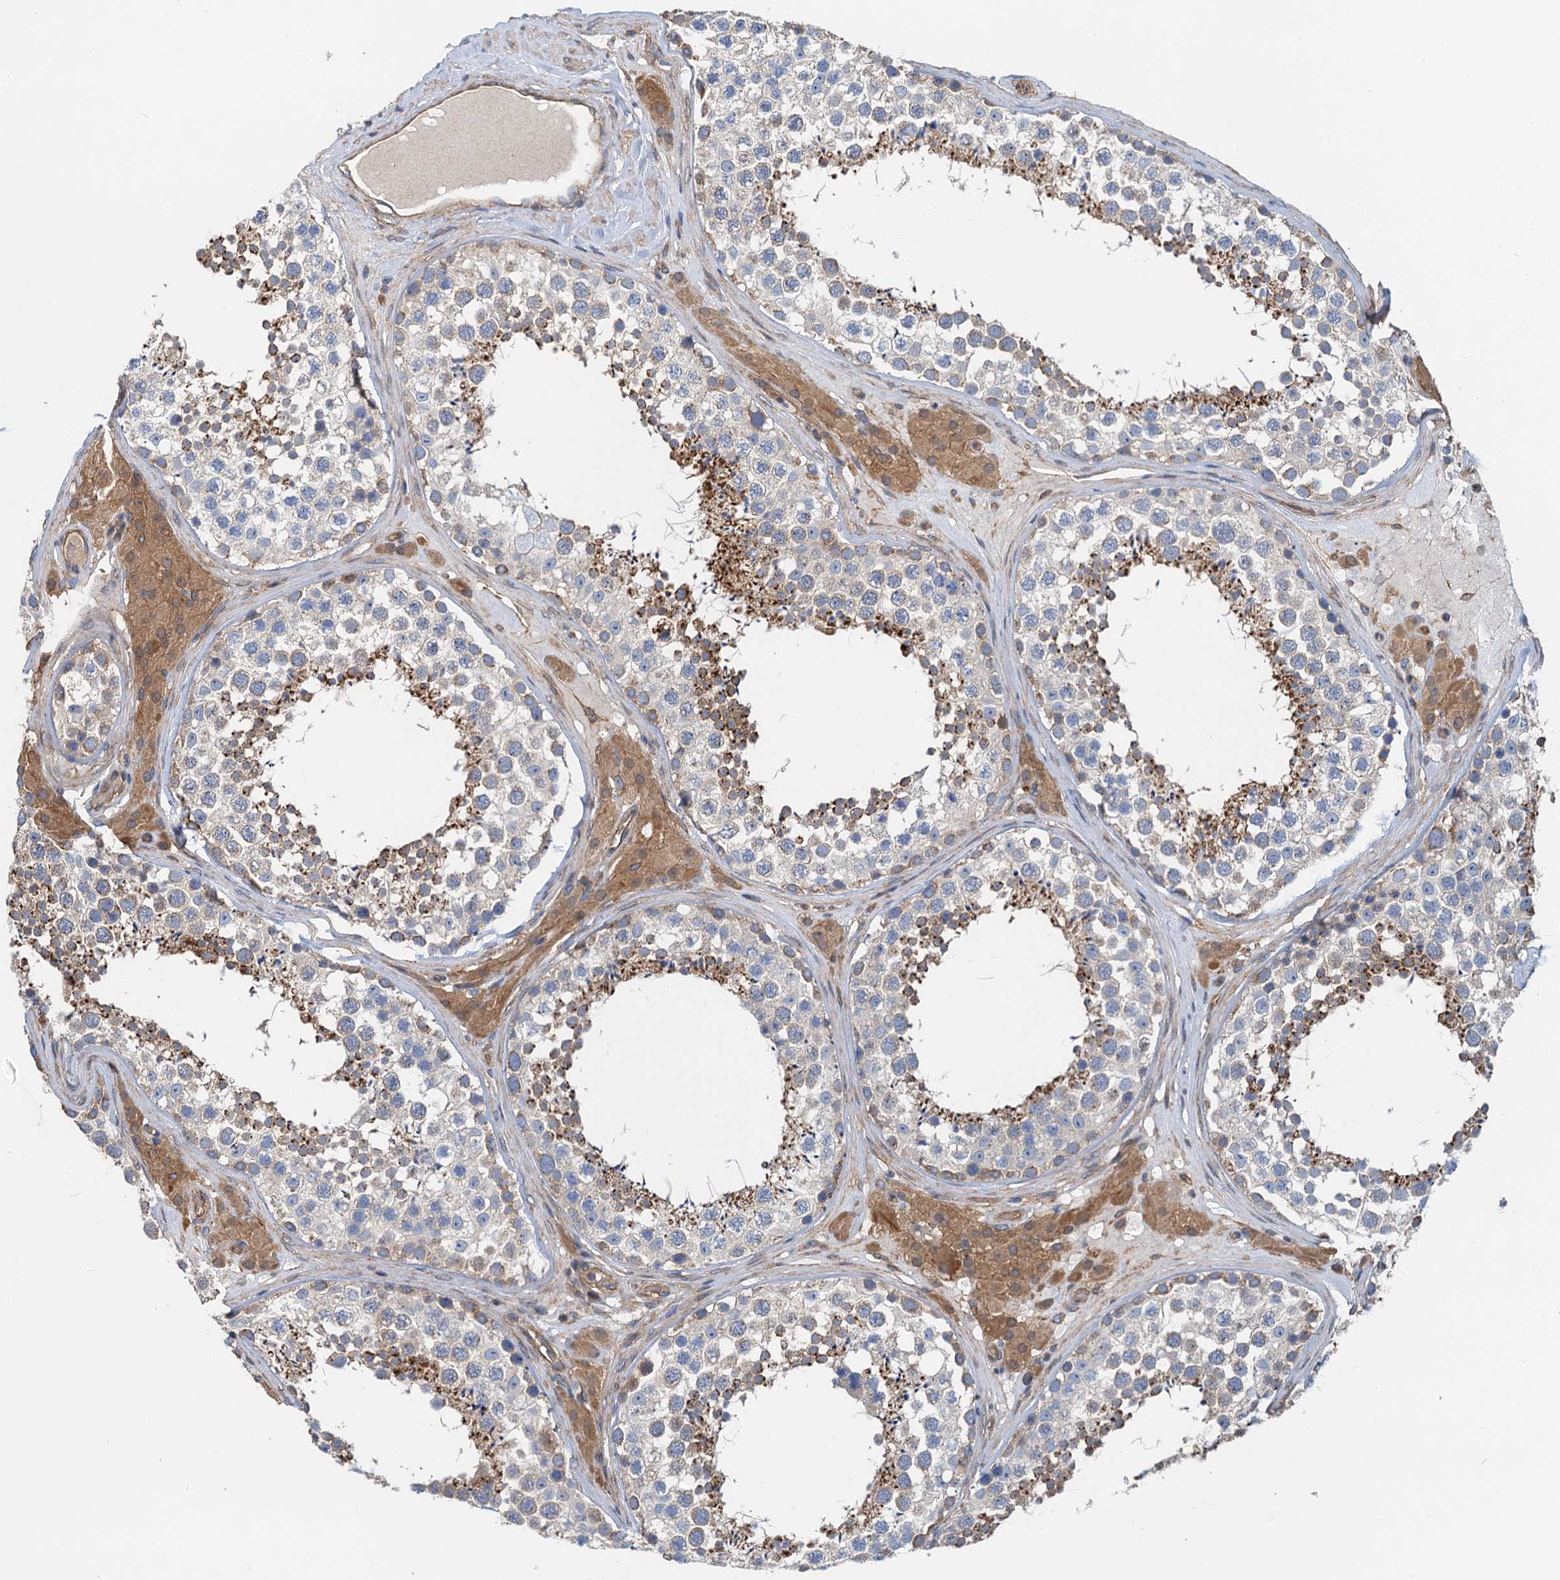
{"staining": {"intensity": "strong", "quantity": "<25%", "location": "cytoplasmic/membranous"}, "tissue": "testis", "cell_type": "Cells in seminiferous ducts", "image_type": "normal", "snomed": [{"axis": "morphology", "description": "Normal tissue, NOS"}, {"axis": "topography", "description": "Testis"}], "caption": "Immunohistochemical staining of normal testis demonstrates medium levels of strong cytoplasmic/membranous staining in about <25% of cells in seminiferous ducts.", "gene": "ROGDI", "patient": {"sex": "male", "age": 46}}